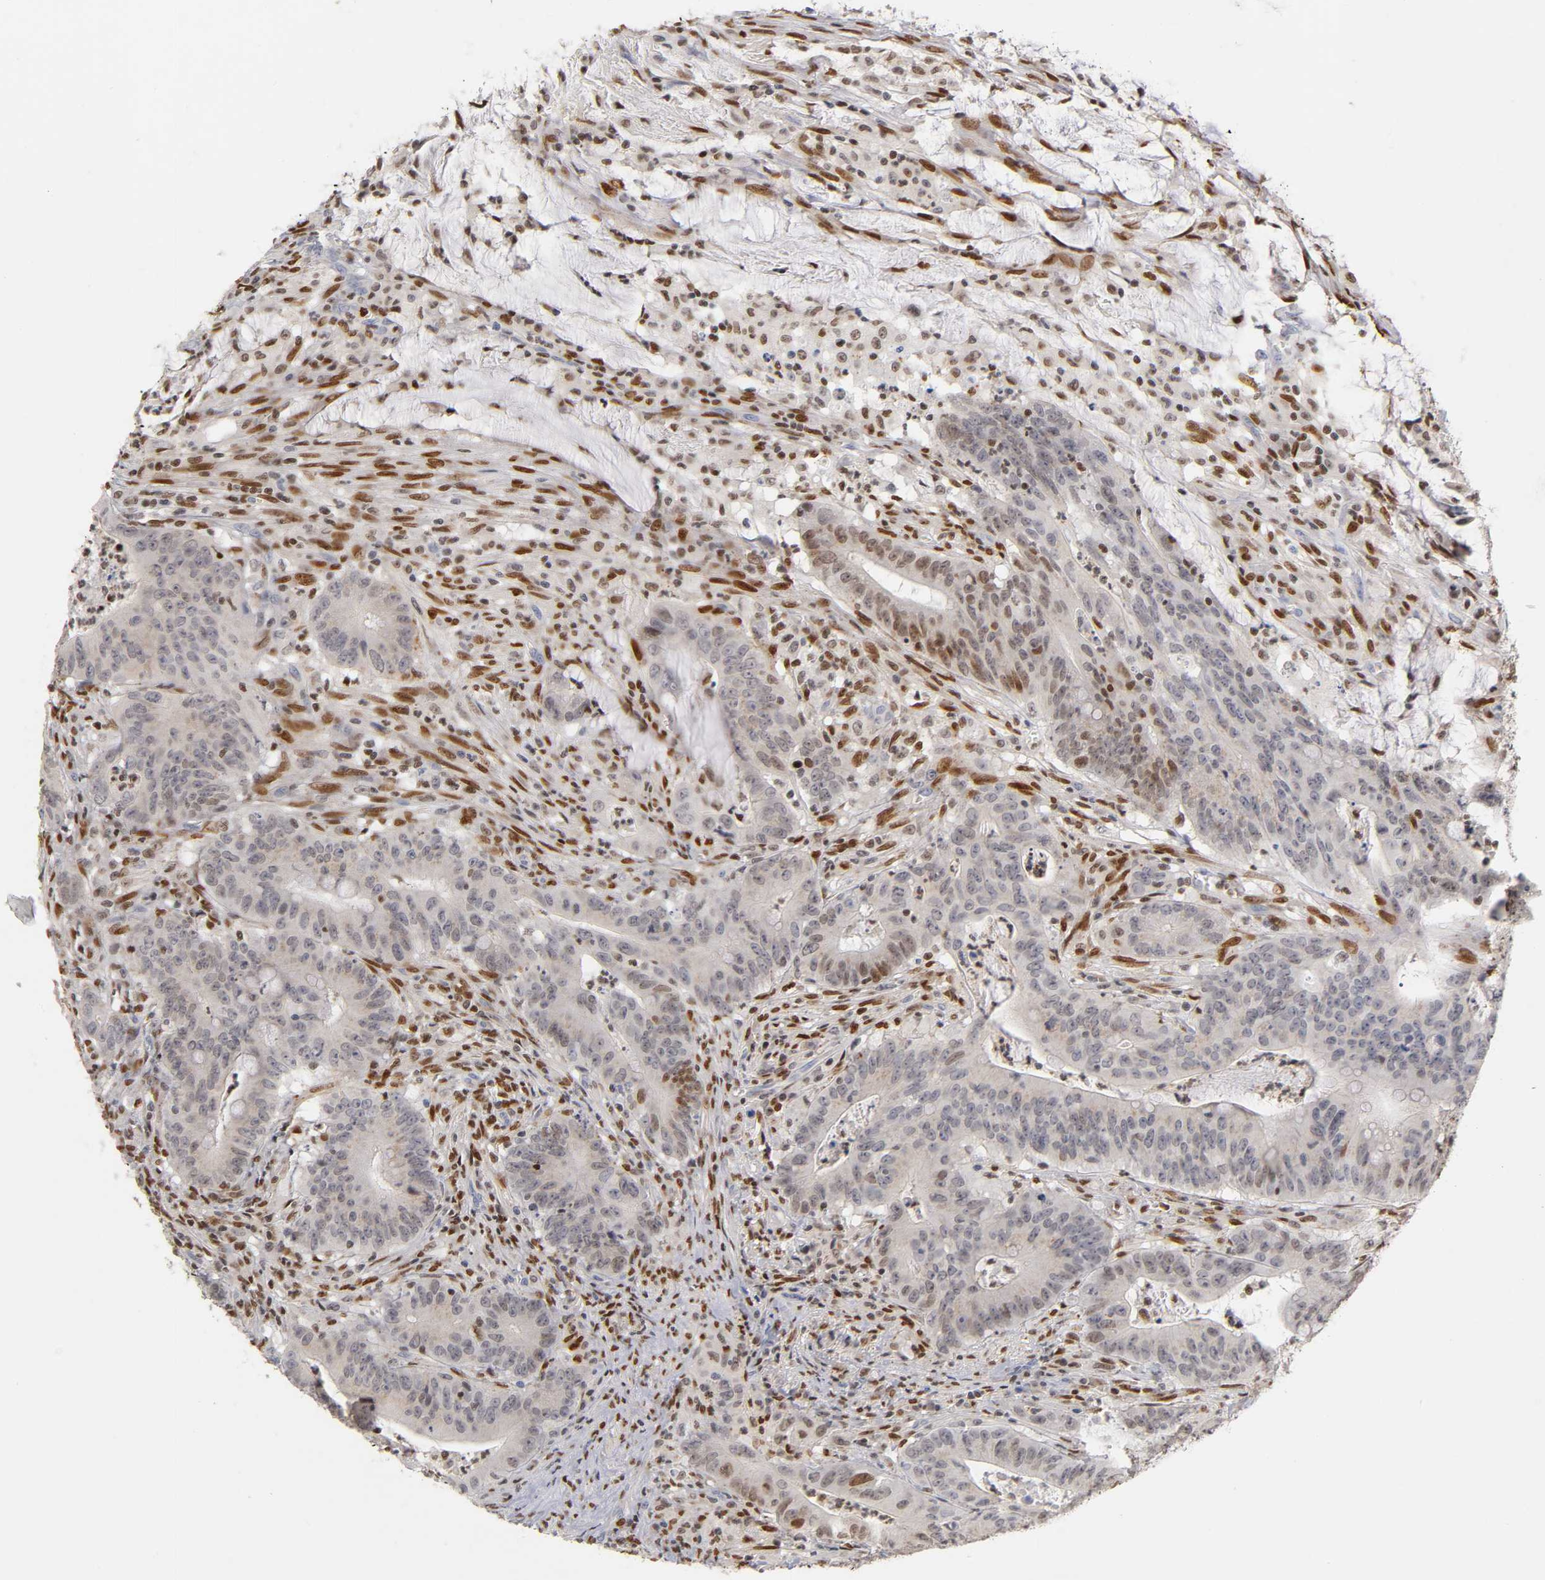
{"staining": {"intensity": "weak", "quantity": "25%-75%", "location": "nuclear"}, "tissue": "colorectal cancer", "cell_type": "Tumor cells", "image_type": "cancer", "snomed": [{"axis": "morphology", "description": "Adenocarcinoma, NOS"}, {"axis": "topography", "description": "Colon"}], "caption": "This is a histology image of immunohistochemistry (IHC) staining of colorectal cancer, which shows weak positivity in the nuclear of tumor cells.", "gene": "RUNX1", "patient": {"sex": "male", "age": 45}}